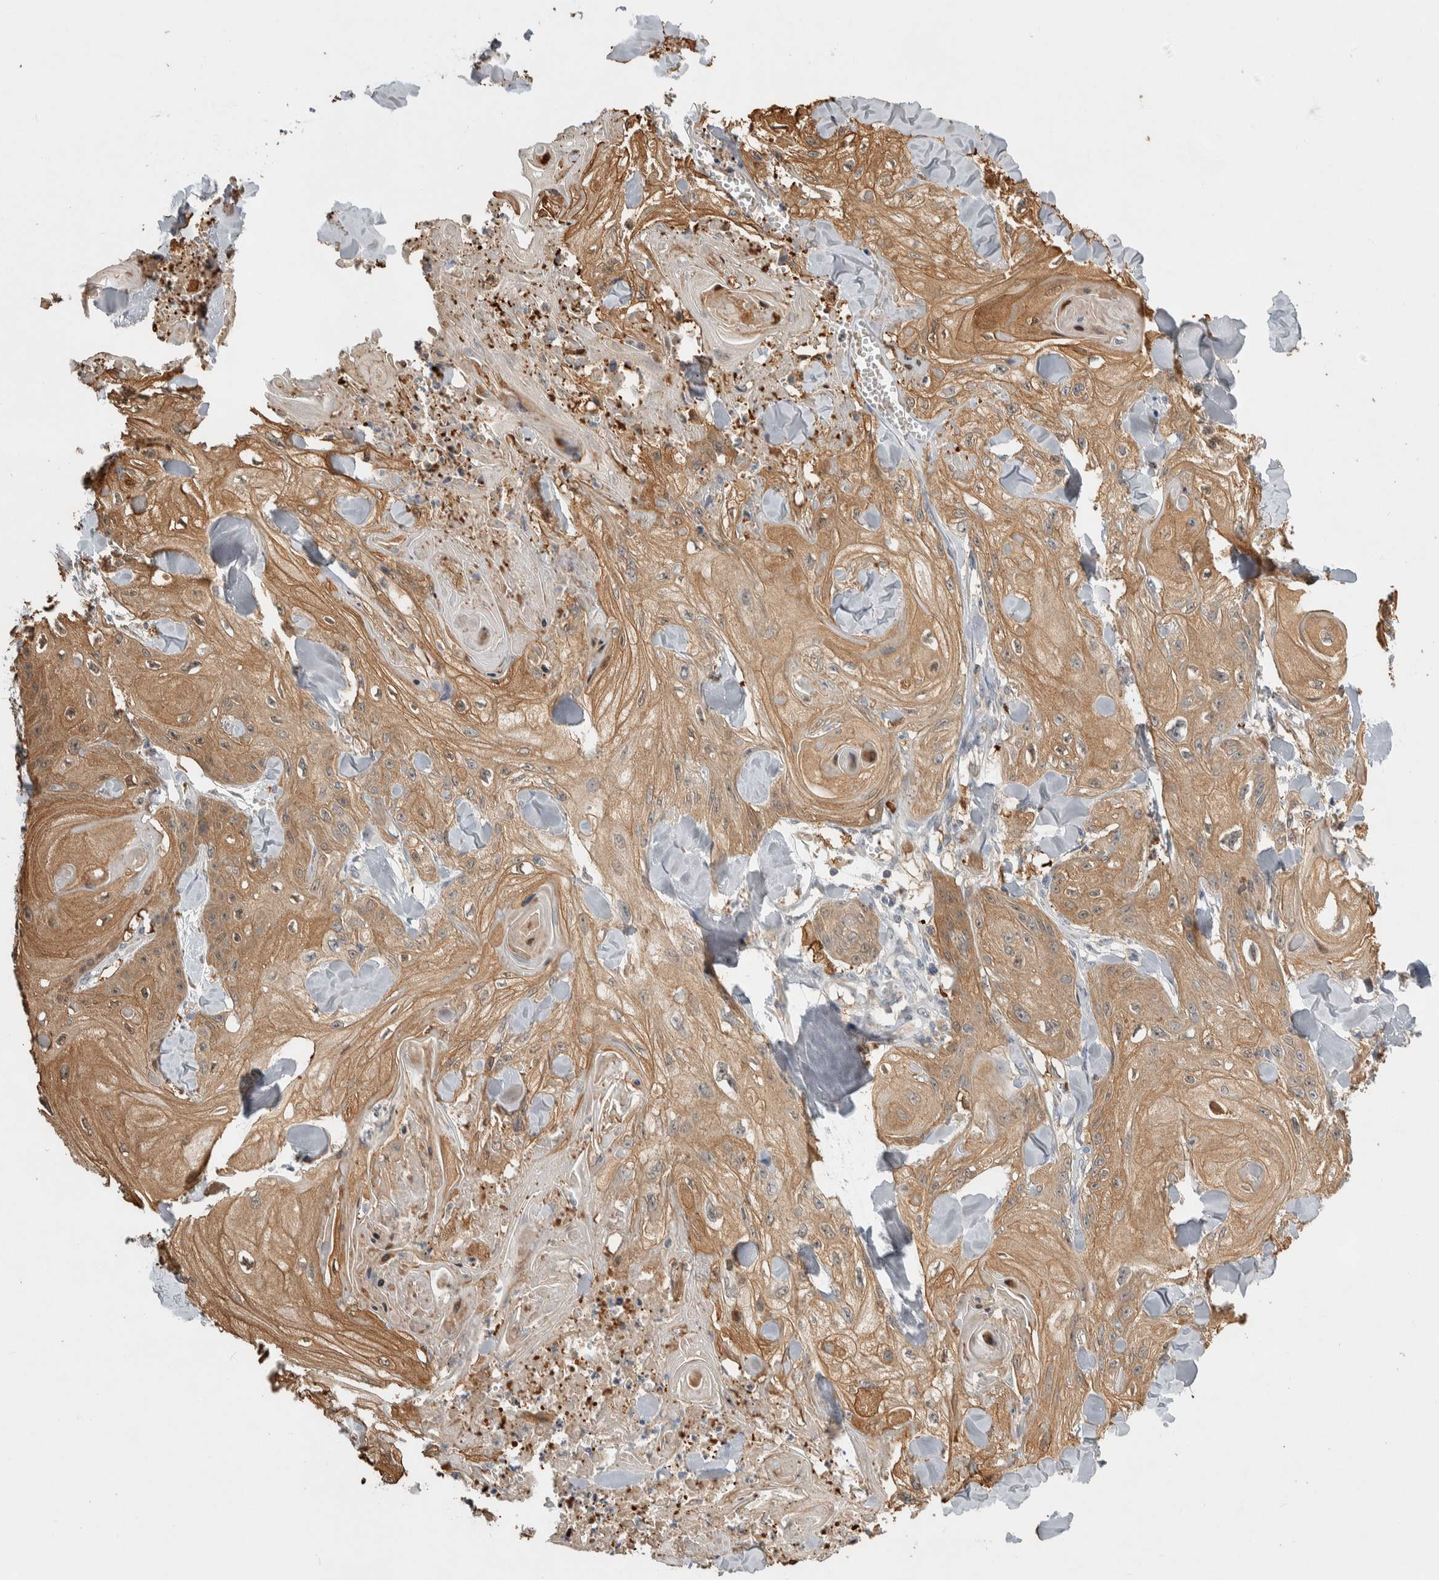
{"staining": {"intensity": "moderate", "quantity": ">75%", "location": "cytoplasmic/membranous,nuclear"}, "tissue": "skin cancer", "cell_type": "Tumor cells", "image_type": "cancer", "snomed": [{"axis": "morphology", "description": "Squamous cell carcinoma, NOS"}, {"axis": "topography", "description": "Skin"}], "caption": "Immunohistochemistry (IHC) (DAB (3,3'-diaminobenzidine)) staining of skin cancer displays moderate cytoplasmic/membranous and nuclear protein expression in approximately >75% of tumor cells.", "gene": "EIF3H", "patient": {"sex": "male", "age": 74}}